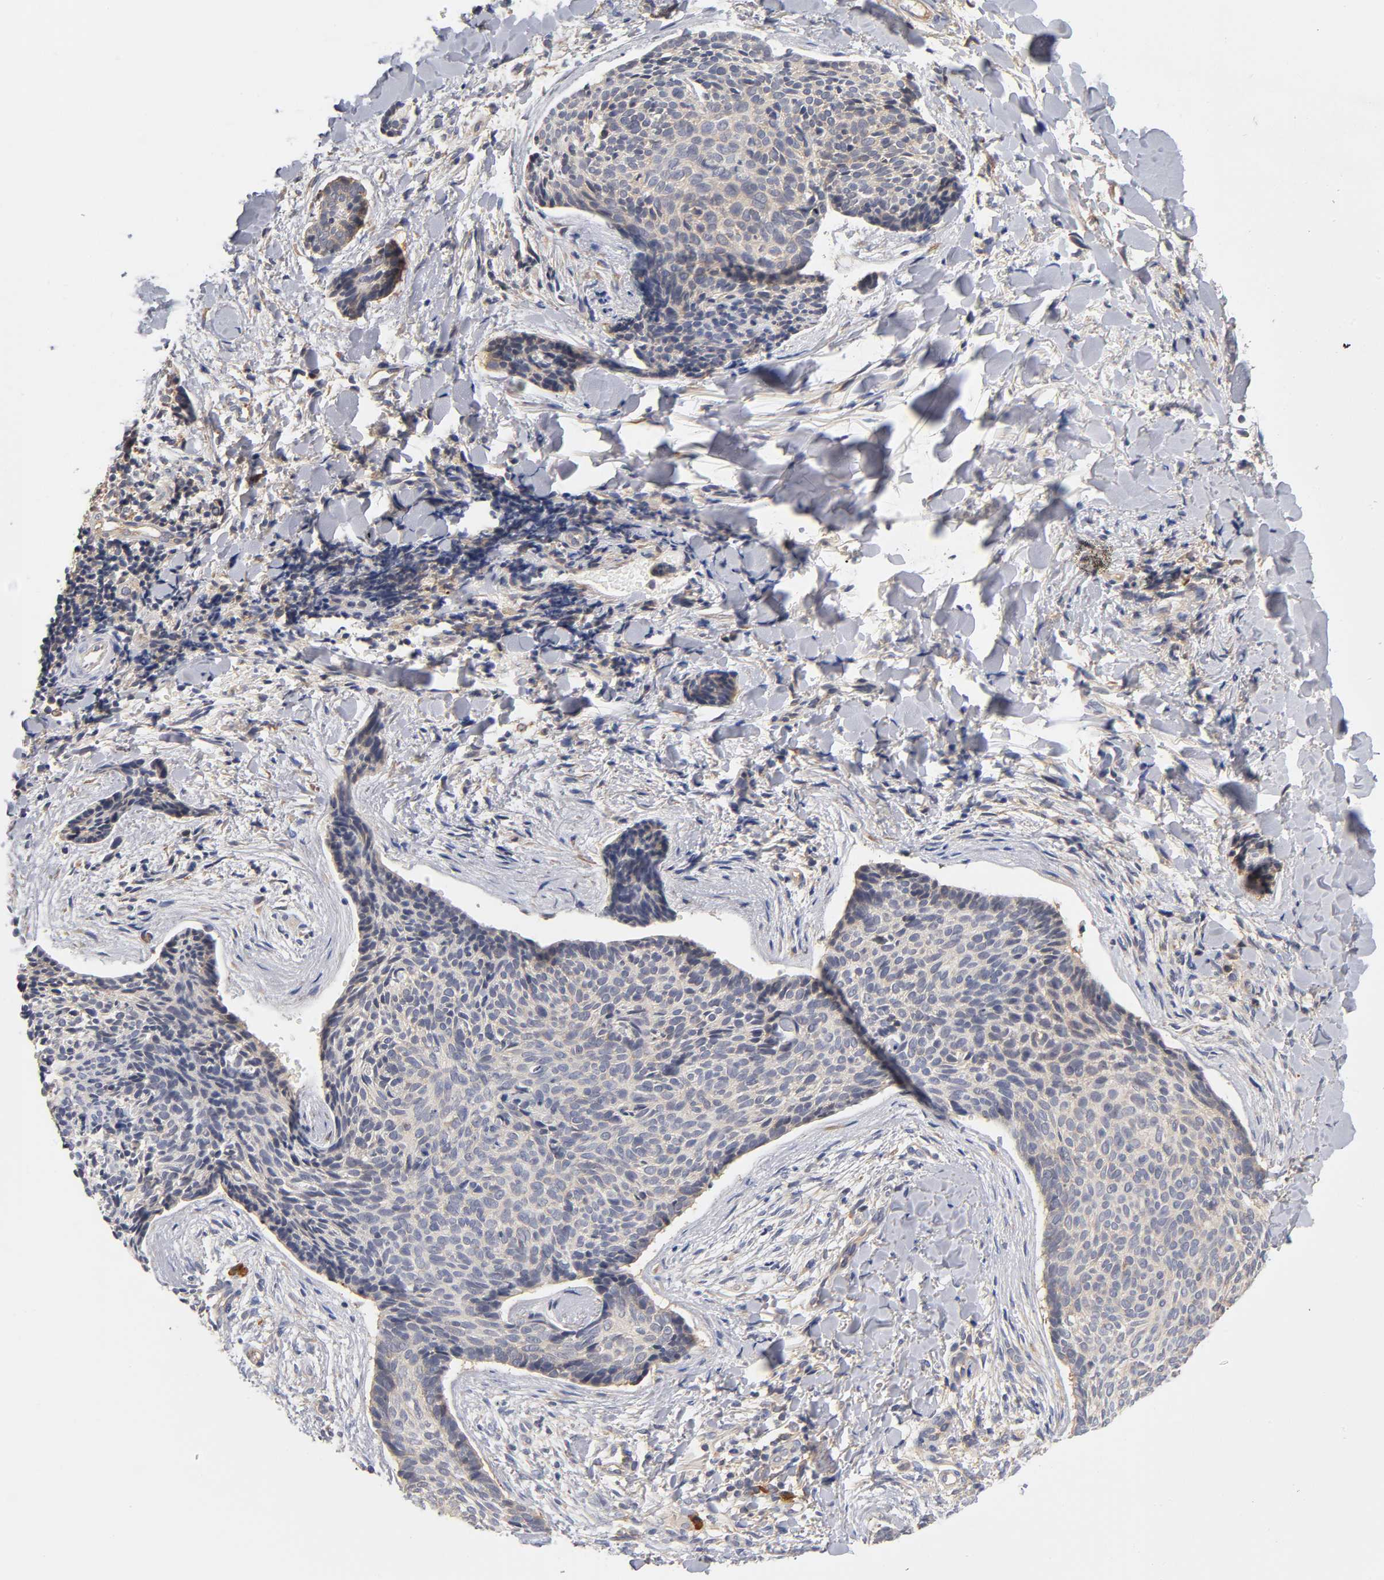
{"staining": {"intensity": "weak", "quantity": ">75%", "location": "cytoplasmic/membranous"}, "tissue": "skin cancer", "cell_type": "Tumor cells", "image_type": "cancer", "snomed": [{"axis": "morphology", "description": "Normal tissue, NOS"}, {"axis": "morphology", "description": "Basal cell carcinoma"}, {"axis": "topography", "description": "Skin"}], "caption": "Skin basal cell carcinoma stained with DAB IHC exhibits low levels of weak cytoplasmic/membranous staining in about >75% of tumor cells.", "gene": "RPS29", "patient": {"sex": "female", "age": 57}}